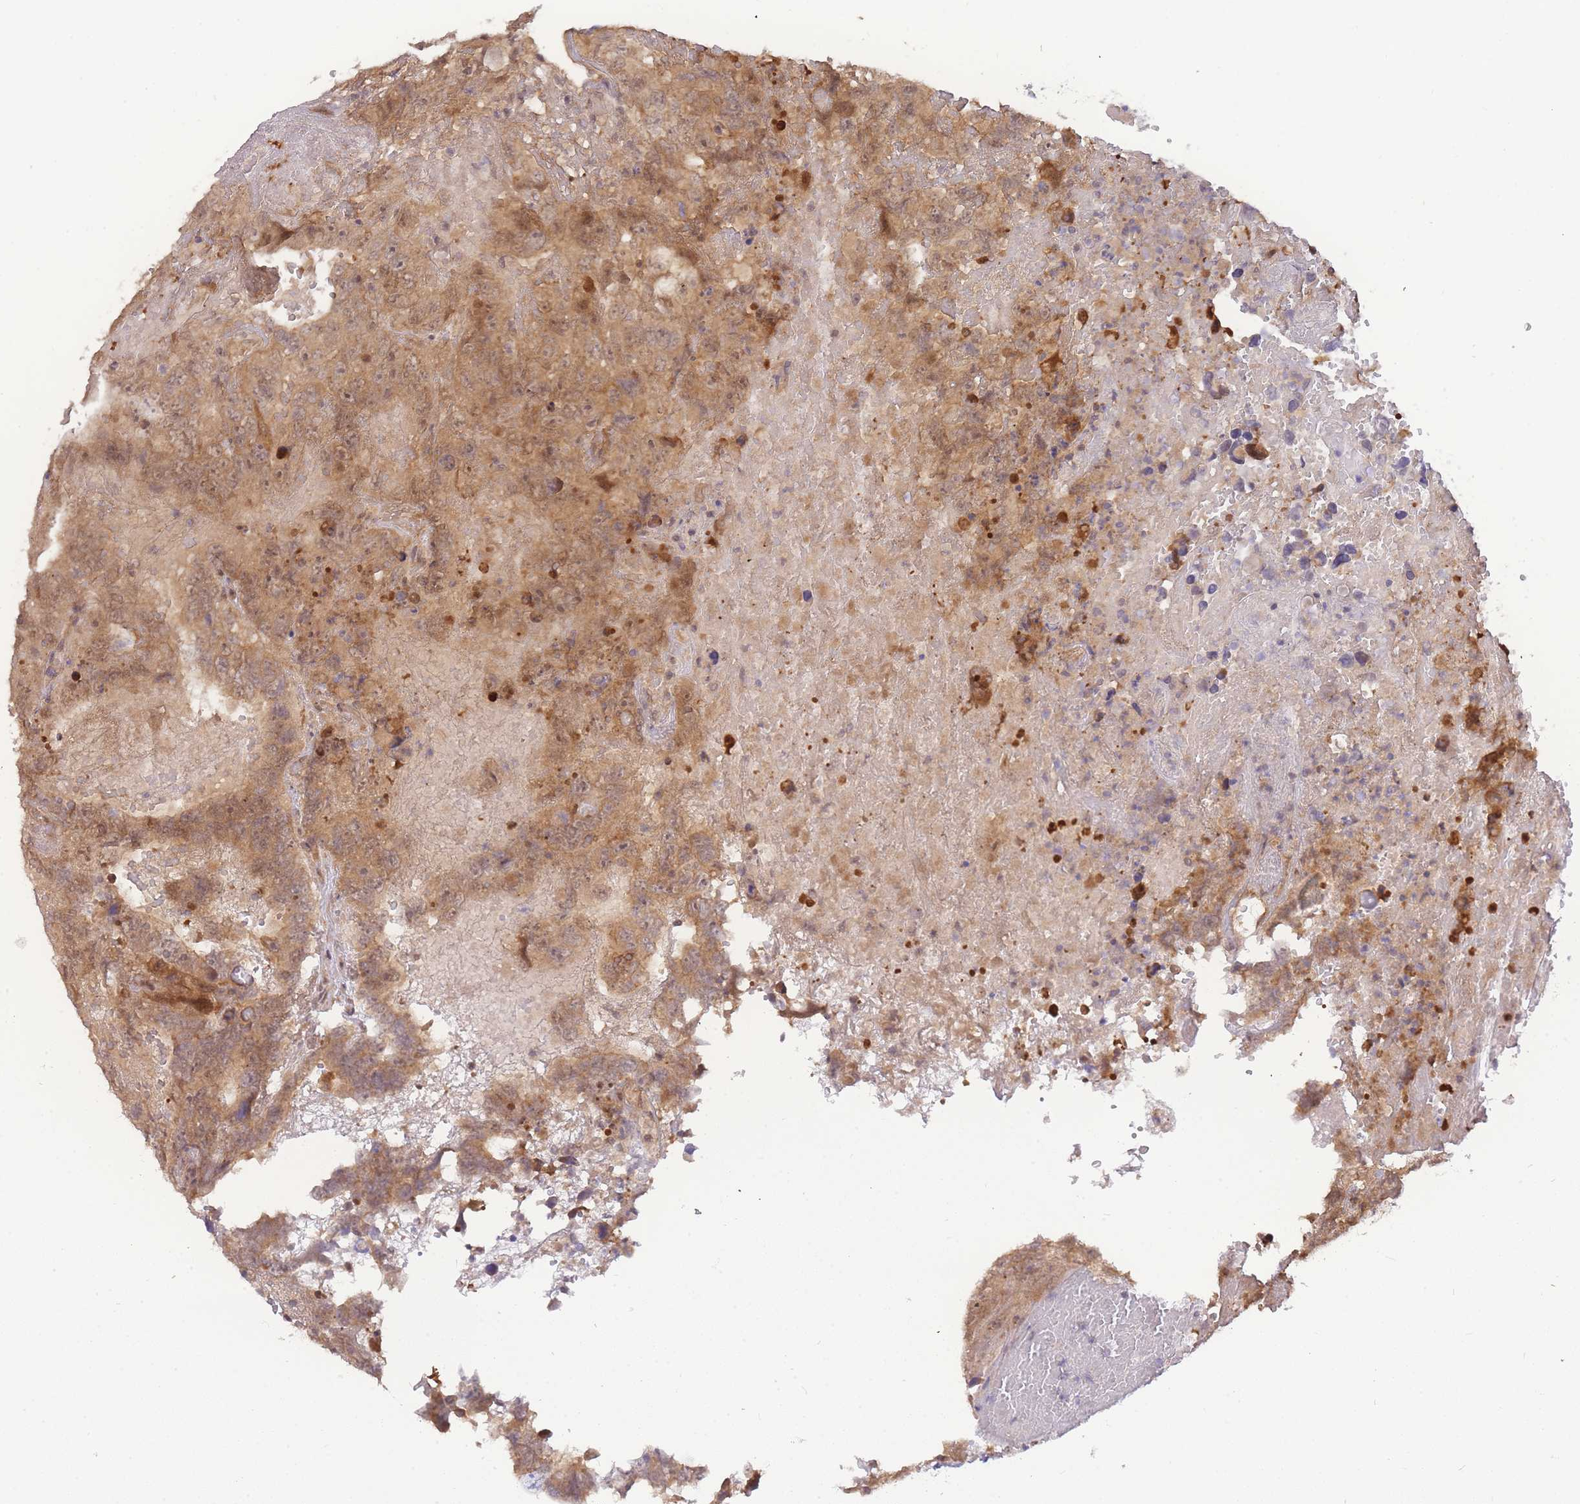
{"staining": {"intensity": "moderate", "quantity": ">75%", "location": "cytoplasmic/membranous"}, "tissue": "testis cancer", "cell_type": "Tumor cells", "image_type": "cancer", "snomed": [{"axis": "morphology", "description": "Carcinoma, Embryonal, NOS"}, {"axis": "topography", "description": "Testis"}], "caption": "A brown stain labels moderate cytoplasmic/membranous expression of a protein in testis cancer tumor cells.", "gene": "KIAA1191", "patient": {"sex": "male", "age": 45}}